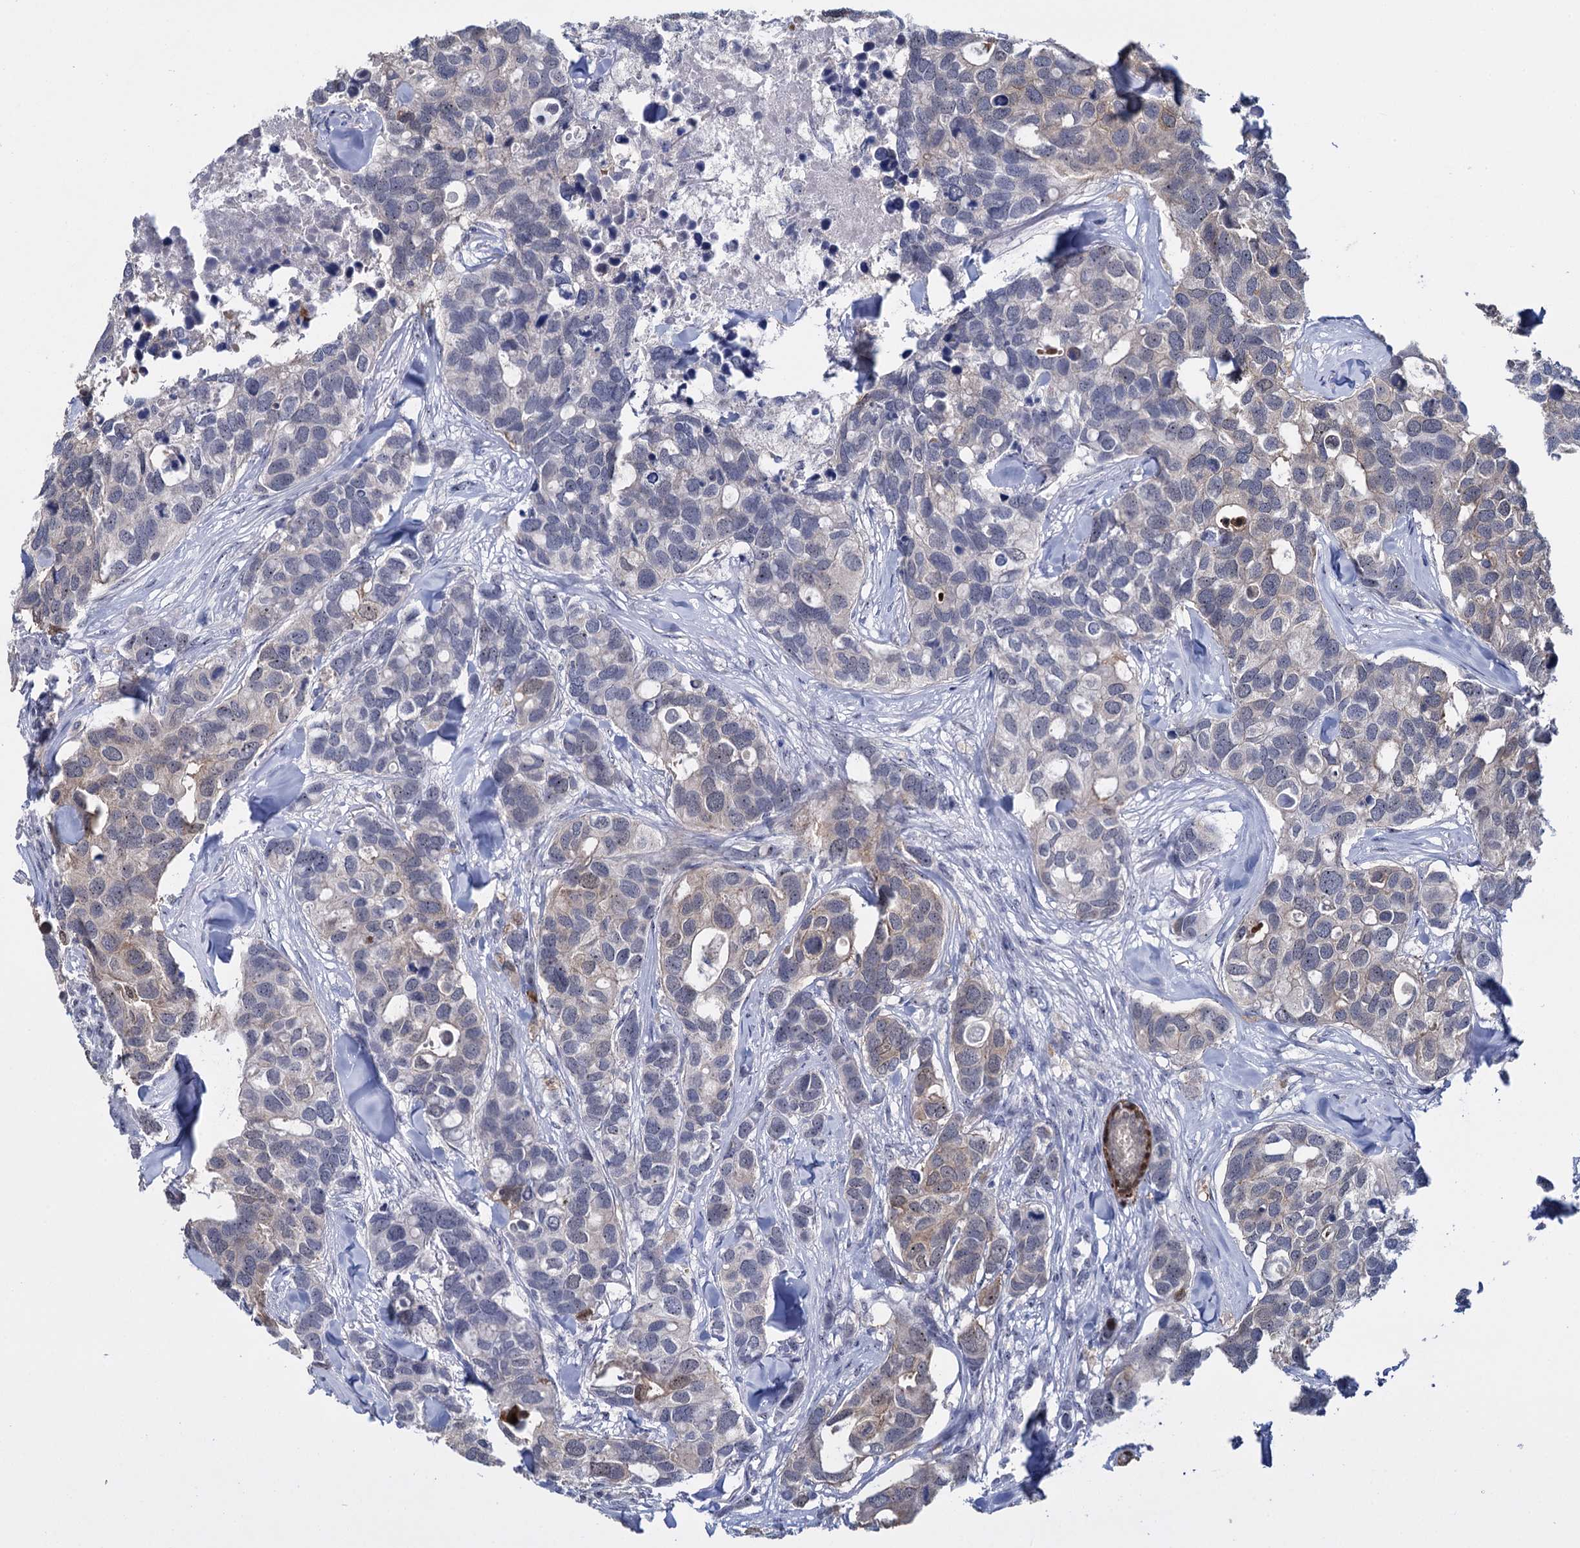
{"staining": {"intensity": "weak", "quantity": "<25%", "location": "cytoplasmic/membranous"}, "tissue": "breast cancer", "cell_type": "Tumor cells", "image_type": "cancer", "snomed": [{"axis": "morphology", "description": "Duct carcinoma"}, {"axis": "topography", "description": "Breast"}], "caption": "An IHC photomicrograph of intraductal carcinoma (breast) is shown. There is no staining in tumor cells of intraductal carcinoma (breast). (IHC, brightfield microscopy, high magnification).", "gene": "SFN", "patient": {"sex": "female", "age": 83}}